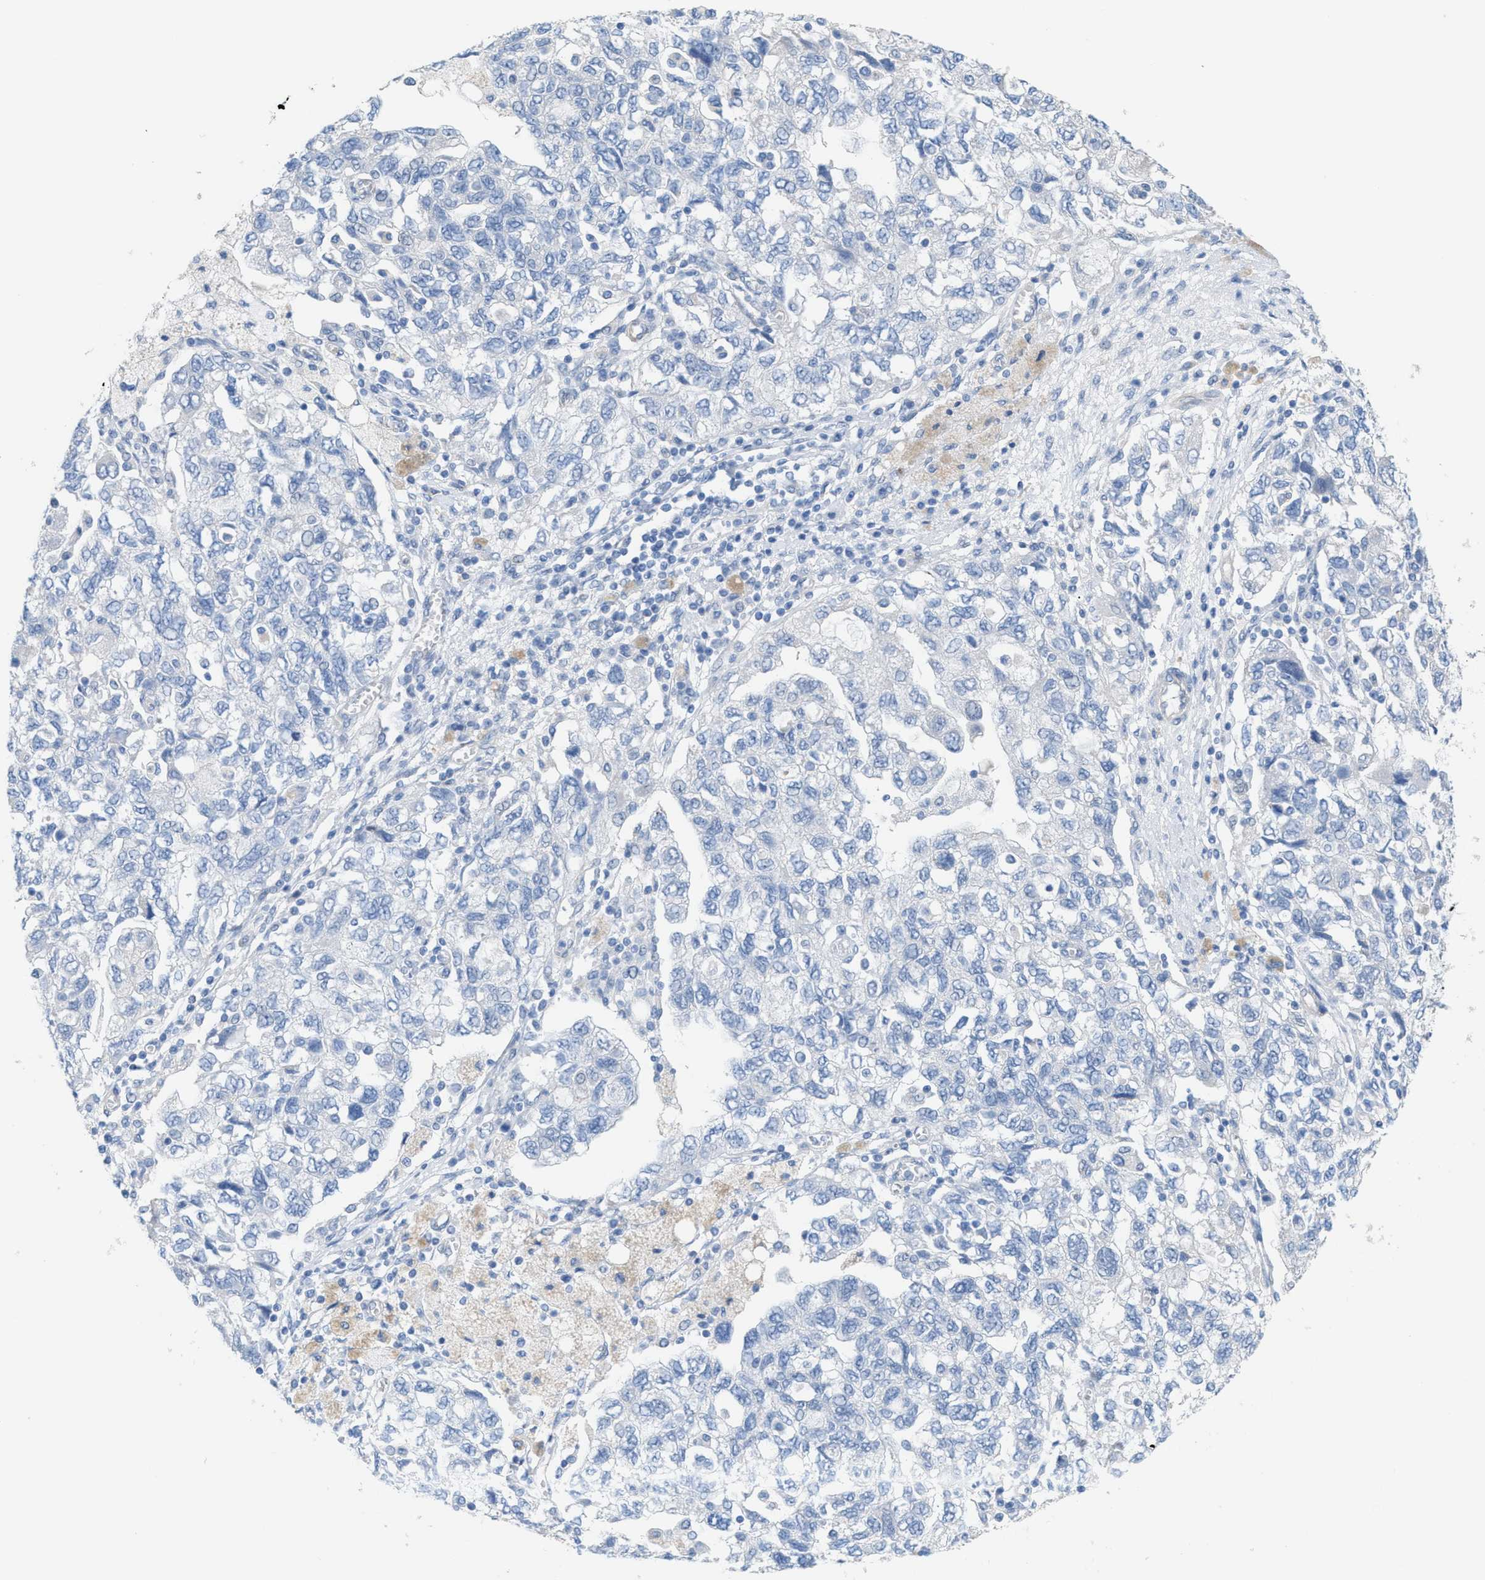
{"staining": {"intensity": "negative", "quantity": "none", "location": "none"}, "tissue": "ovarian cancer", "cell_type": "Tumor cells", "image_type": "cancer", "snomed": [{"axis": "morphology", "description": "Carcinoma, NOS"}, {"axis": "morphology", "description": "Cystadenocarcinoma, serous, NOS"}, {"axis": "topography", "description": "Ovary"}], "caption": "High power microscopy photomicrograph of an IHC image of ovarian cancer, revealing no significant expression in tumor cells.", "gene": "MPP3", "patient": {"sex": "female", "age": 69}}